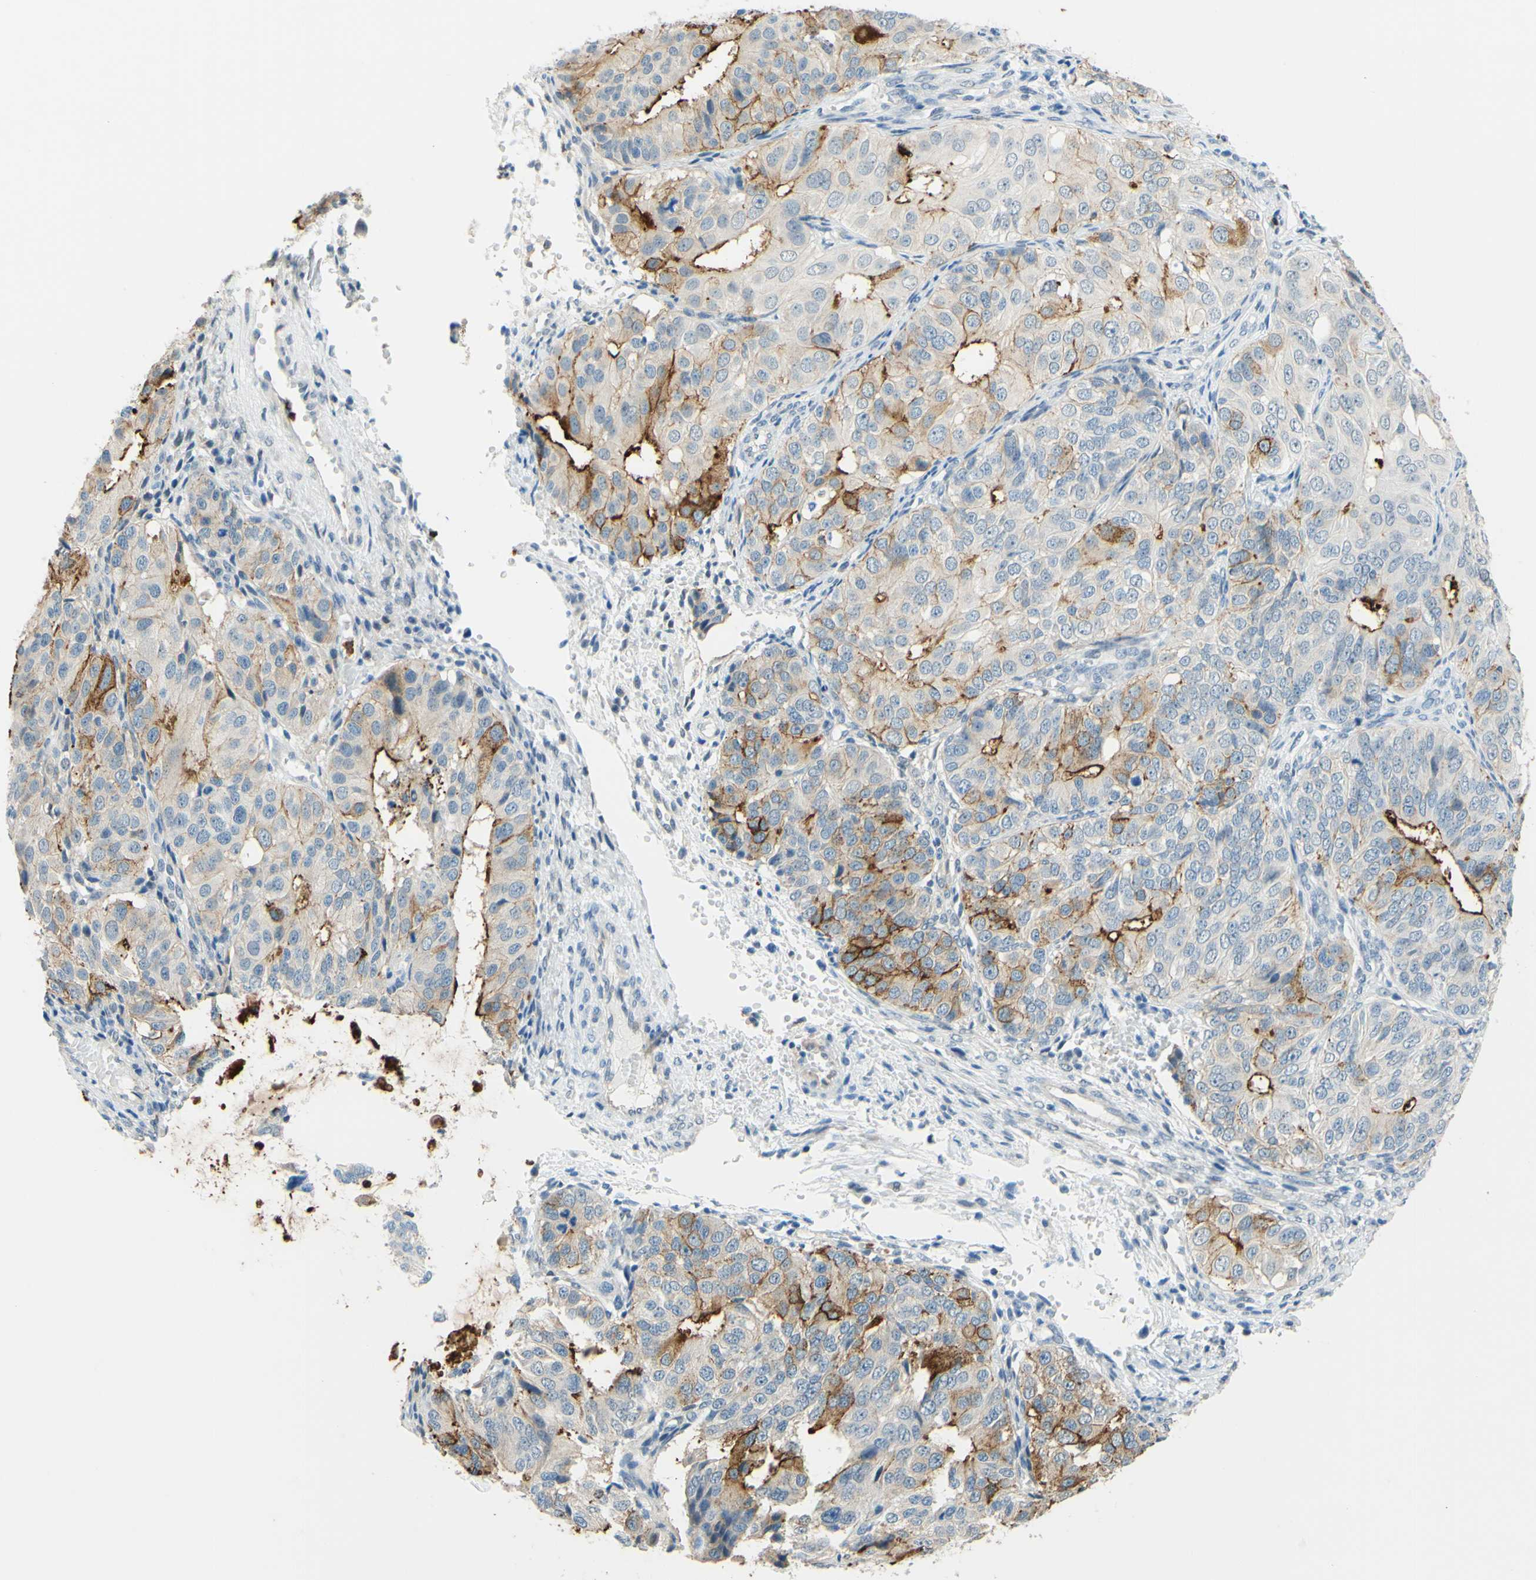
{"staining": {"intensity": "strong", "quantity": "<25%", "location": "cytoplasmic/membranous"}, "tissue": "ovarian cancer", "cell_type": "Tumor cells", "image_type": "cancer", "snomed": [{"axis": "morphology", "description": "Carcinoma, endometroid"}, {"axis": "topography", "description": "Ovary"}], "caption": "IHC of human endometroid carcinoma (ovarian) reveals medium levels of strong cytoplasmic/membranous expression in about <25% of tumor cells.", "gene": "TREM2", "patient": {"sex": "female", "age": 51}}